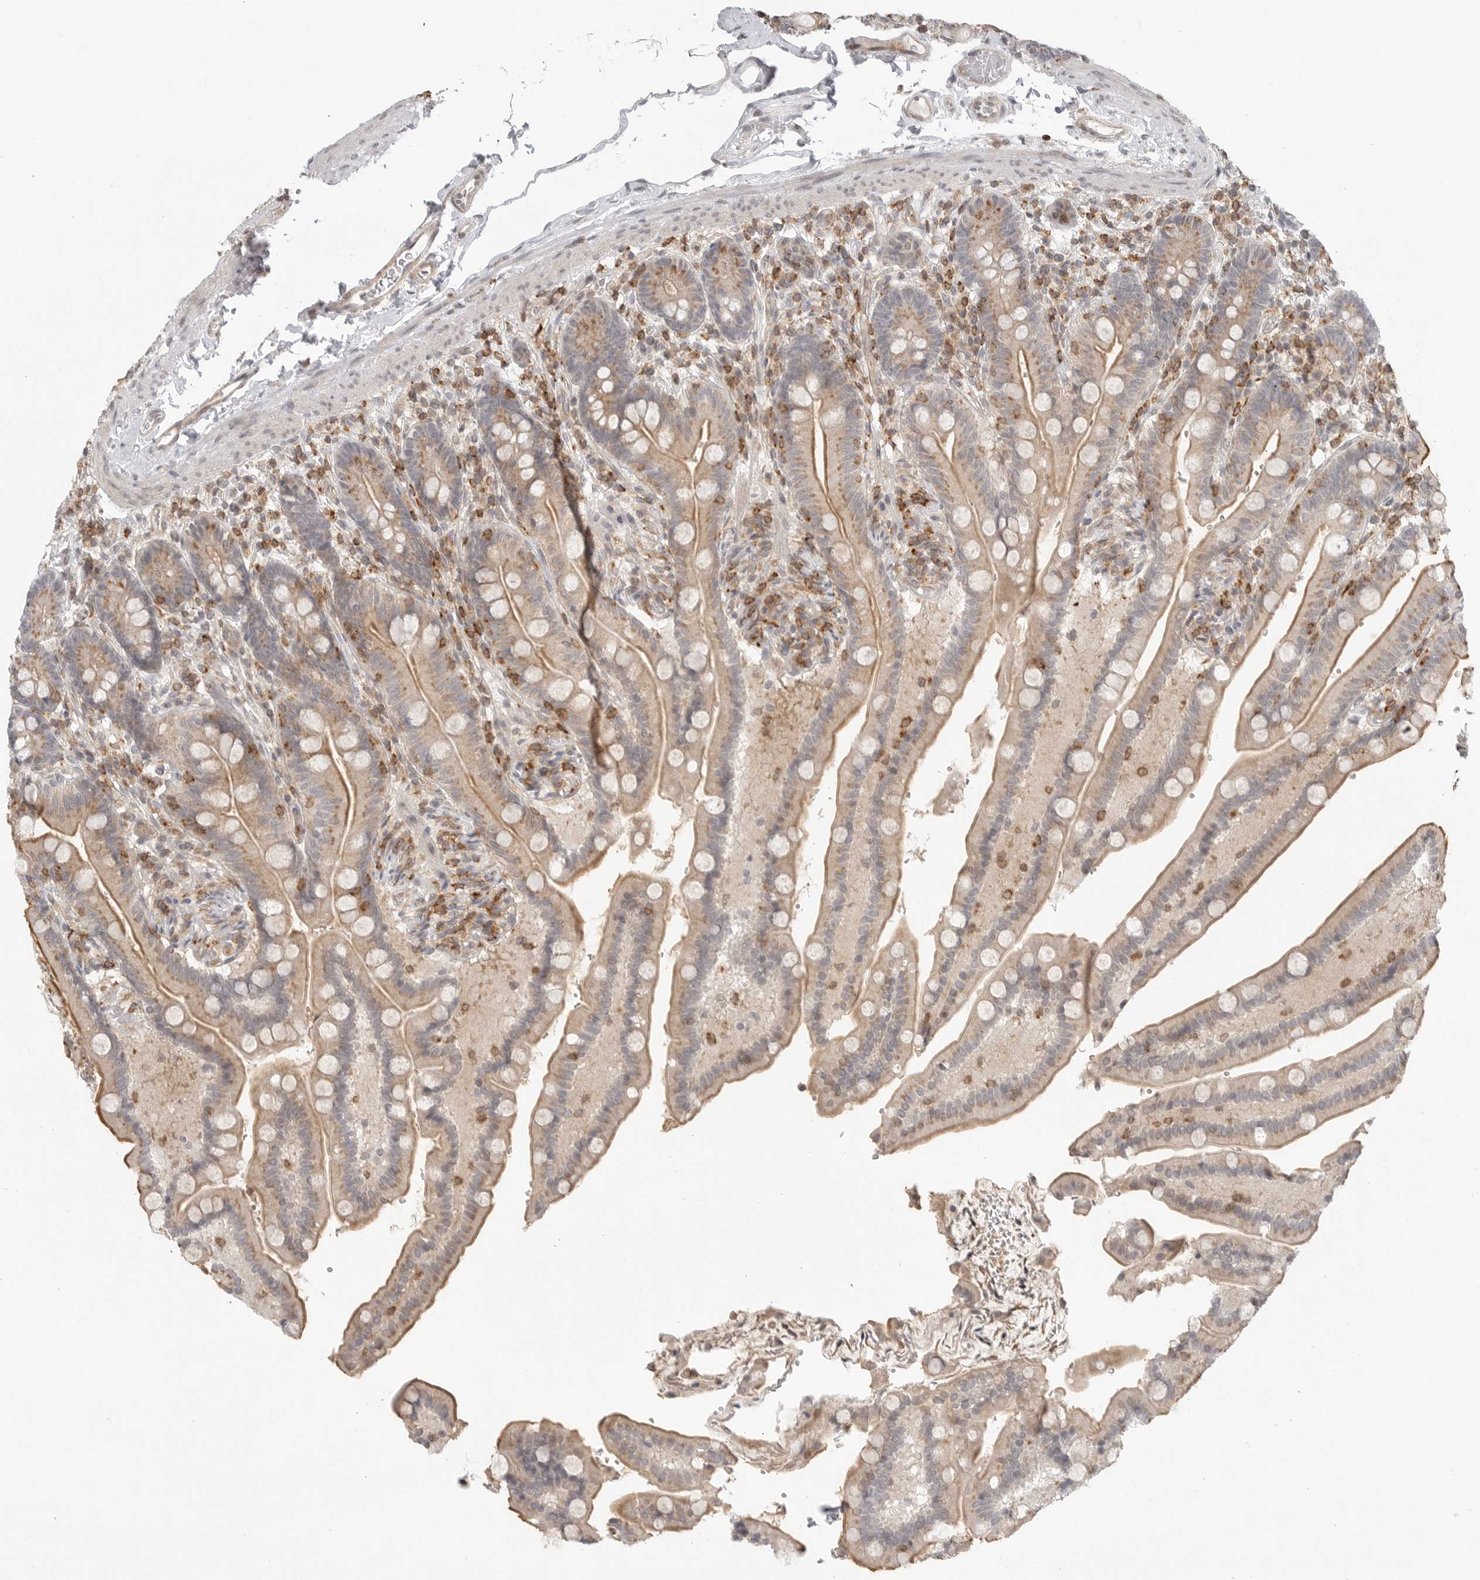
{"staining": {"intensity": "weak", "quantity": ">75%", "location": "cytoplasmic/membranous"}, "tissue": "colon", "cell_type": "Endothelial cells", "image_type": "normal", "snomed": [{"axis": "morphology", "description": "Normal tissue, NOS"}, {"axis": "topography", "description": "Smooth muscle"}, {"axis": "topography", "description": "Colon"}], "caption": "Brown immunohistochemical staining in normal colon demonstrates weak cytoplasmic/membranous positivity in approximately >75% of endothelial cells. The staining is performed using DAB (3,3'-diaminobenzidine) brown chromogen to label protein expression. The nuclei are counter-stained blue using hematoxylin.", "gene": "SH3KBP1", "patient": {"sex": "male", "age": 73}}